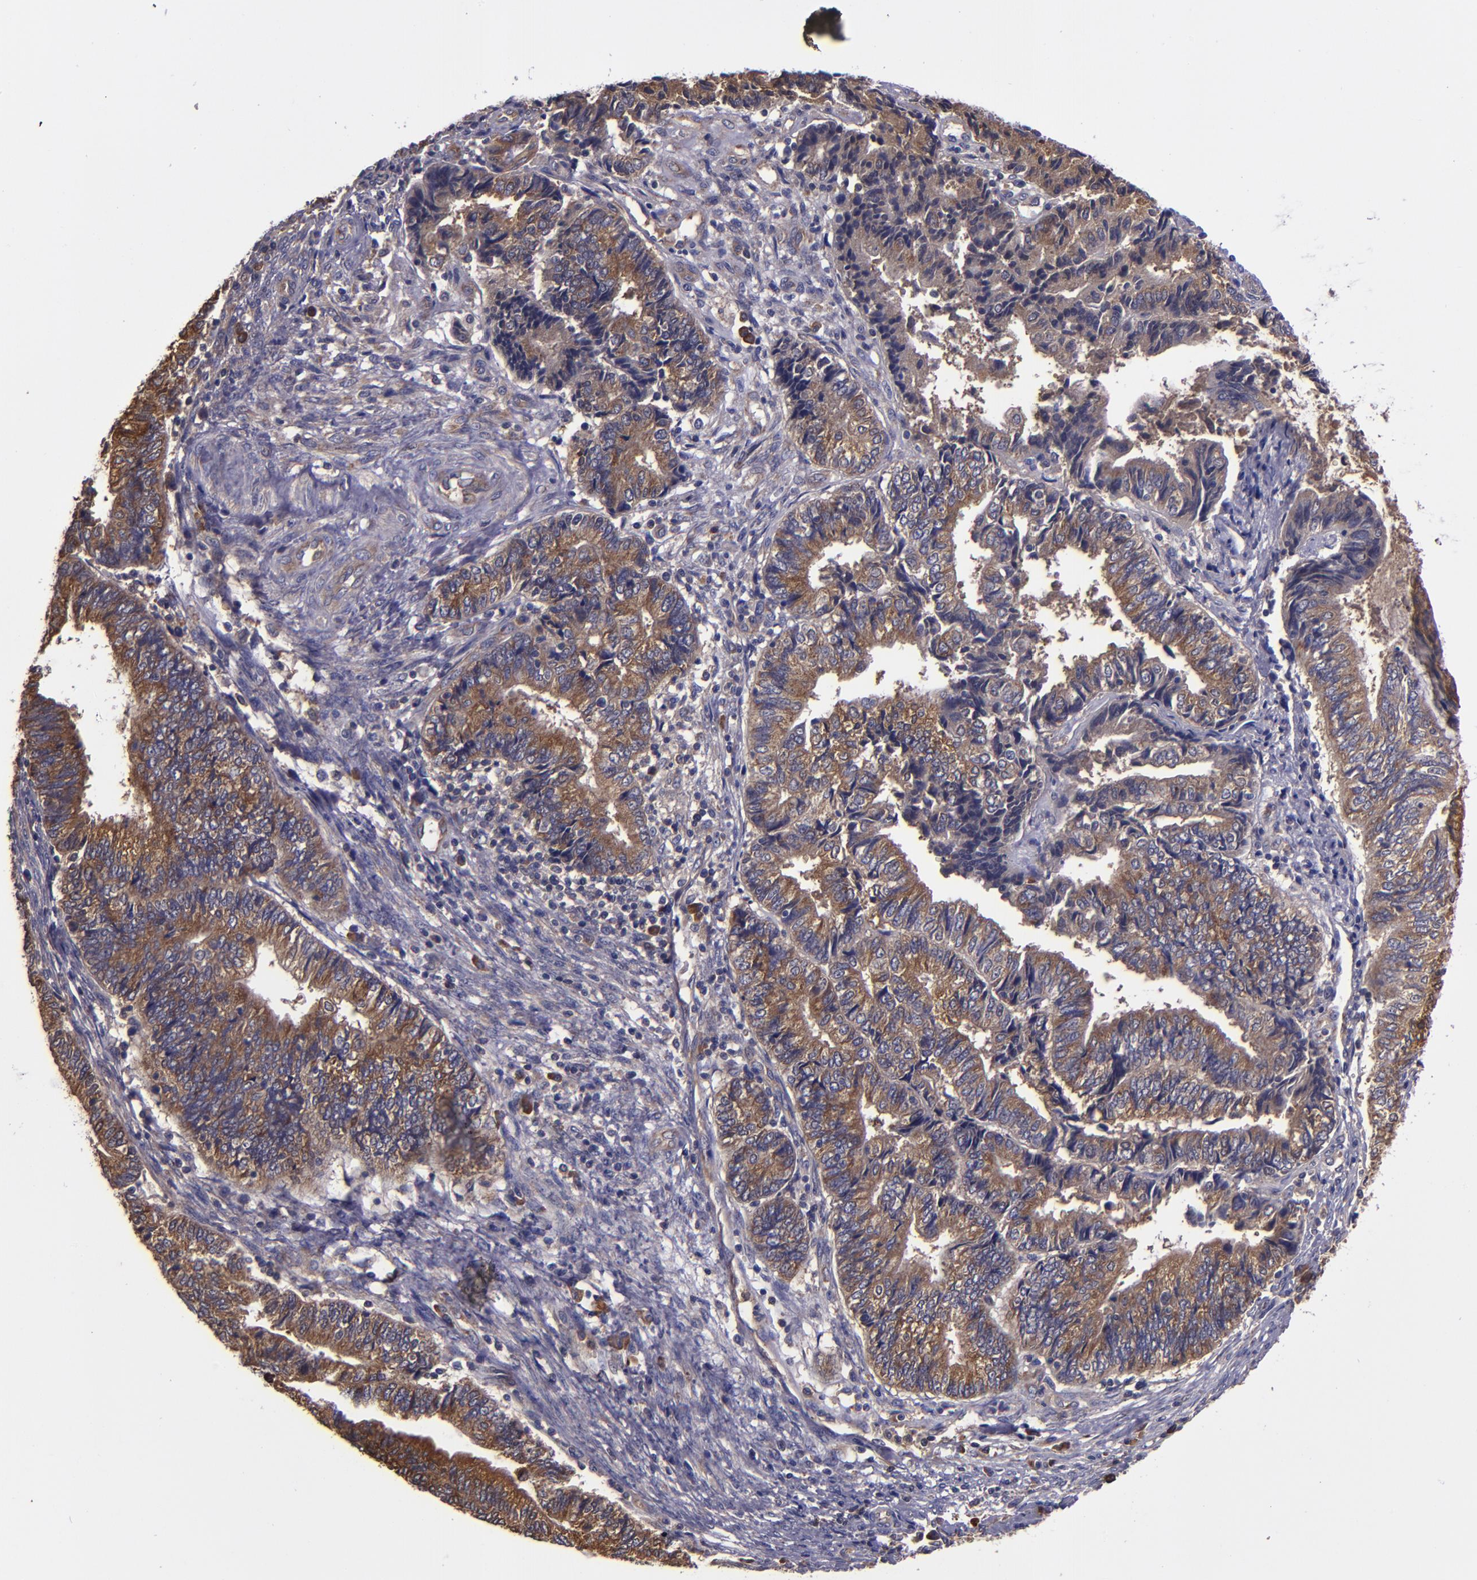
{"staining": {"intensity": "moderate", "quantity": "25%-75%", "location": "cytoplasmic/membranous"}, "tissue": "endometrial cancer", "cell_type": "Tumor cells", "image_type": "cancer", "snomed": [{"axis": "morphology", "description": "Adenocarcinoma, NOS"}, {"axis": "topography", "description": "Uterus"}, {"axis": "topography", "description": "Endometrium"}], "caption": "High-power microscopy captured an immunohistochemistry histopathology image of endometrial cancer (adenocarcinoma), revealing moderate cytoplasmic/membranous positivity in approximately 25%-75% of tumor cells.", "gene": "CARS1", "patient": {"sex": "female", "age": 70}}